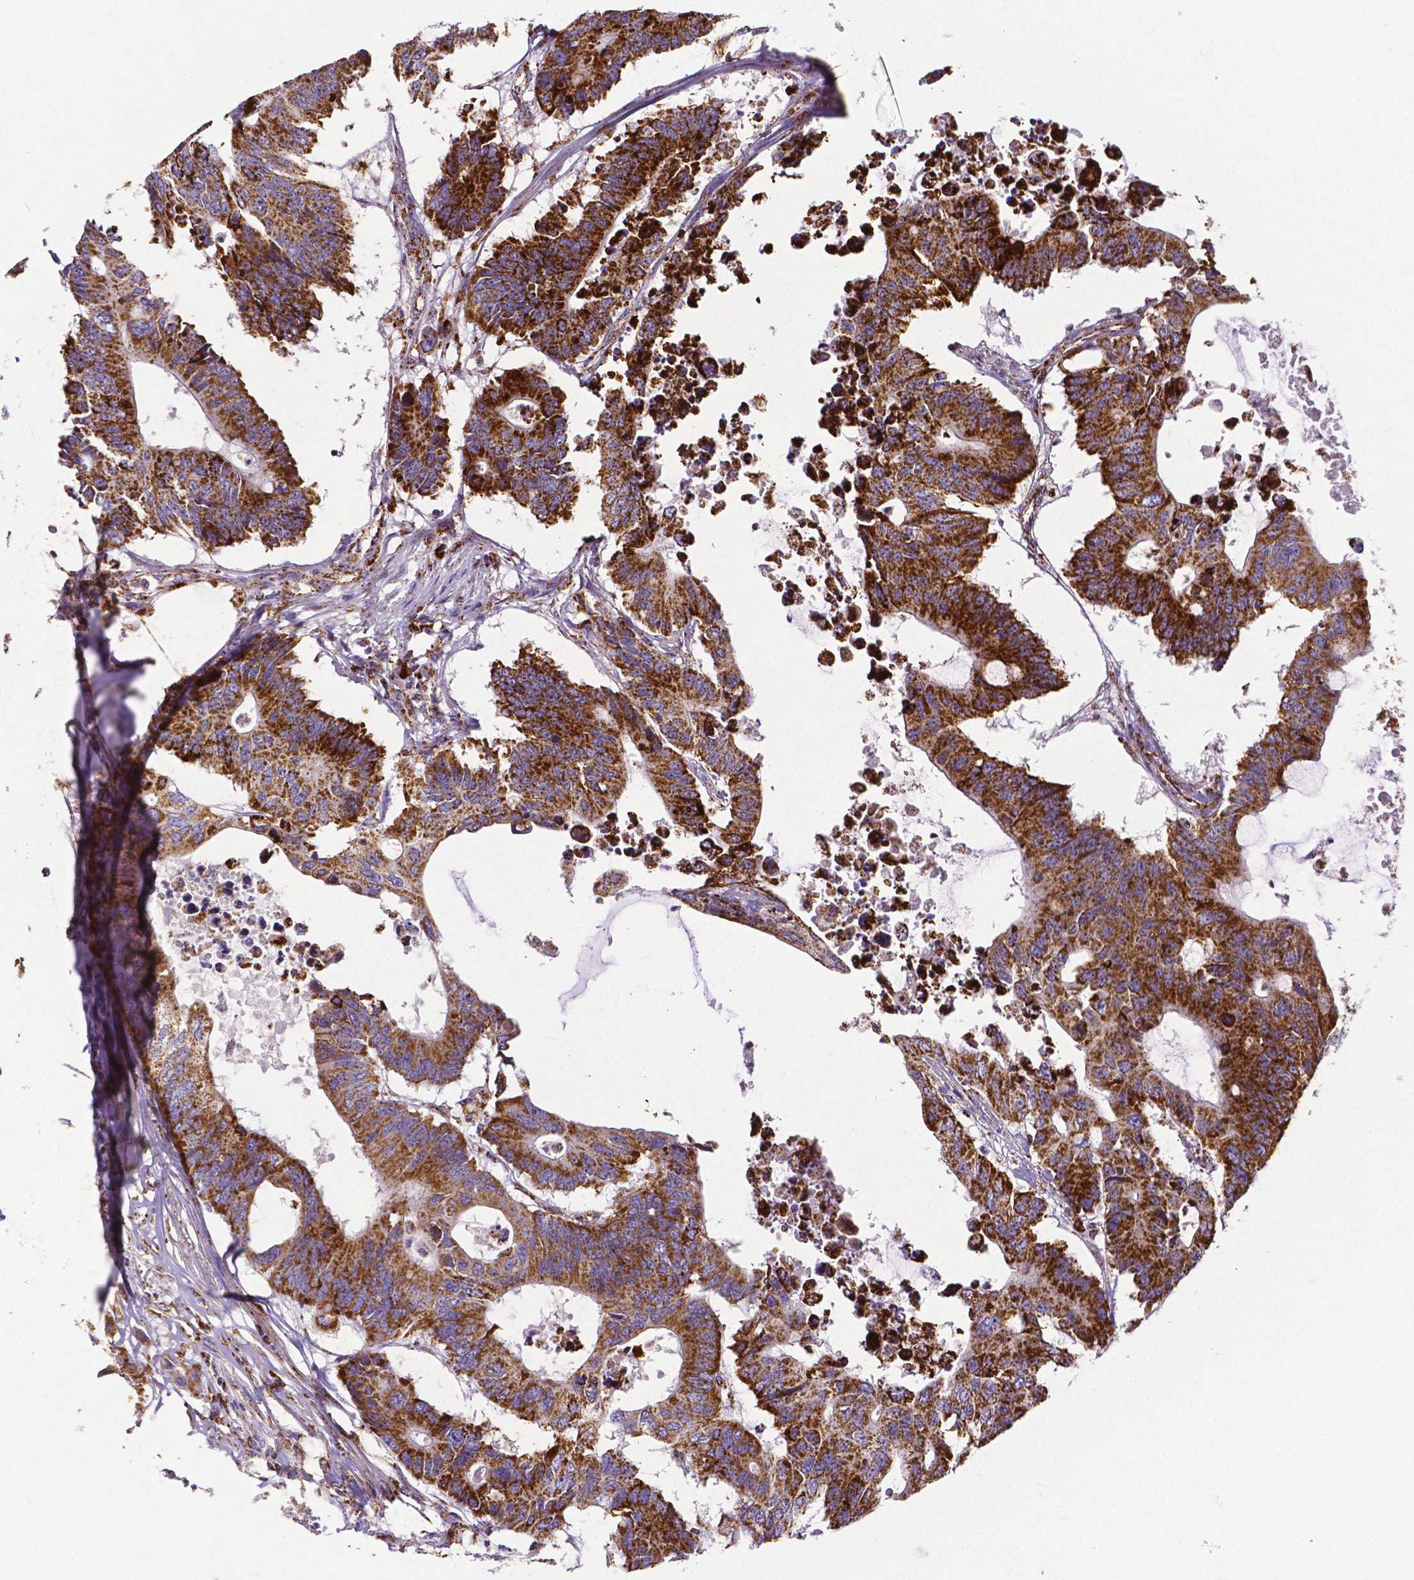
{"staining": {"intensity": "strong", "quantity": ">75%", "location": "cytoplasmic/membranous"}, "tissue": "colorectal cancer", "cell_type": "Tumor cells", "image_type": "cancer", "snomed": [{"axis": "morphology", "description": "Adenocarcinoma, NOS"}, {"axis": "topography", "description": "Colon"}], "caption": "Tumor cells reveal high levels of strong cytoplasmic/membranous positivity in about >75% of cells in human adenocarcinoma (colorectal).", "gene": "MACC1", "patient": {"sex": "male", "age": 71}}